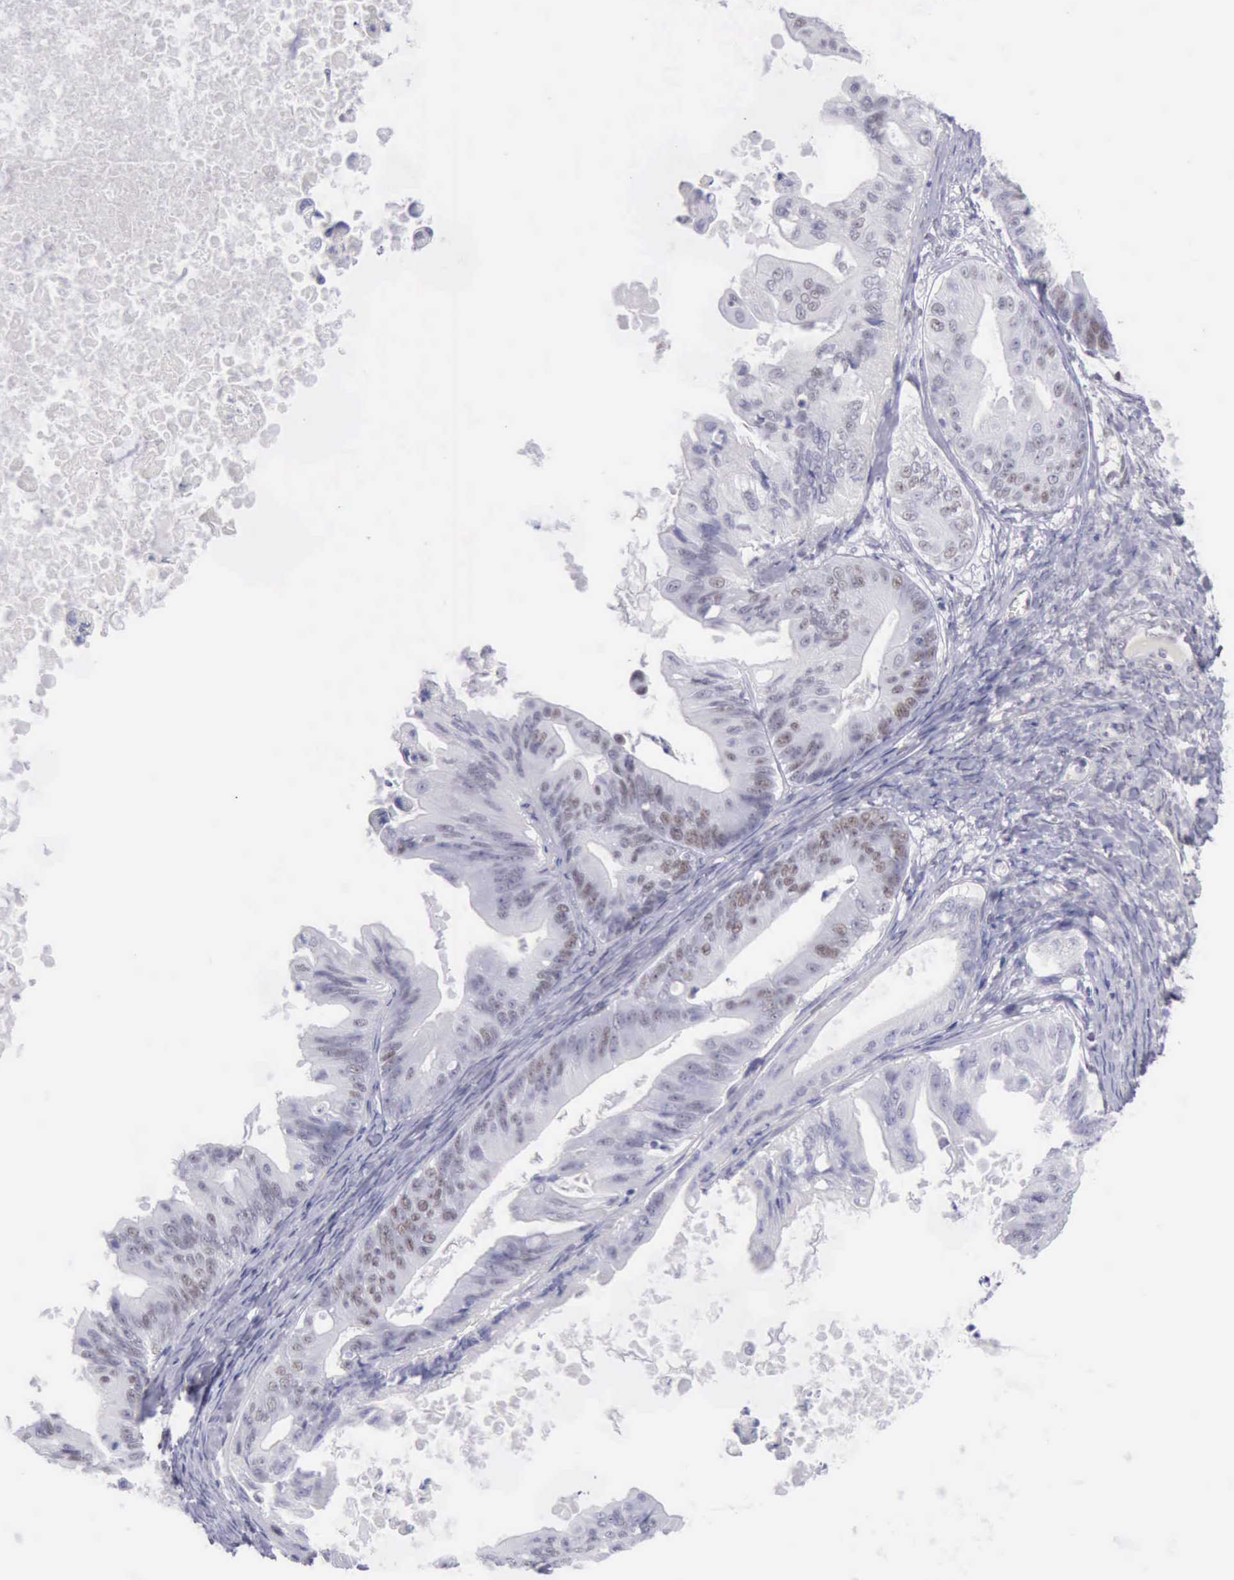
{"staining": {"intensity": "negative", "quantity": "none", "location": "none"}, "tissue": "ovarian cancer", "cell_type": "Tumor cells", "image_type": "cancer", "snomed": [{"axis": "morphology", "description": "Cystadenocarcinoma, mucinous, NOS"}, {"axis": "topography", "description": "Ovary"}], "caption": "High magnification brightfield microscopy of ovarian mucinous cystadenocarcinoma stained with DAB (3,3'-diaminobenzidine) (brown) and counterstained with hematoxylin (blue): tumor cells show no significant positivity.", "gene": "EP300", "patient": {"sex": "female", "age": 37}}